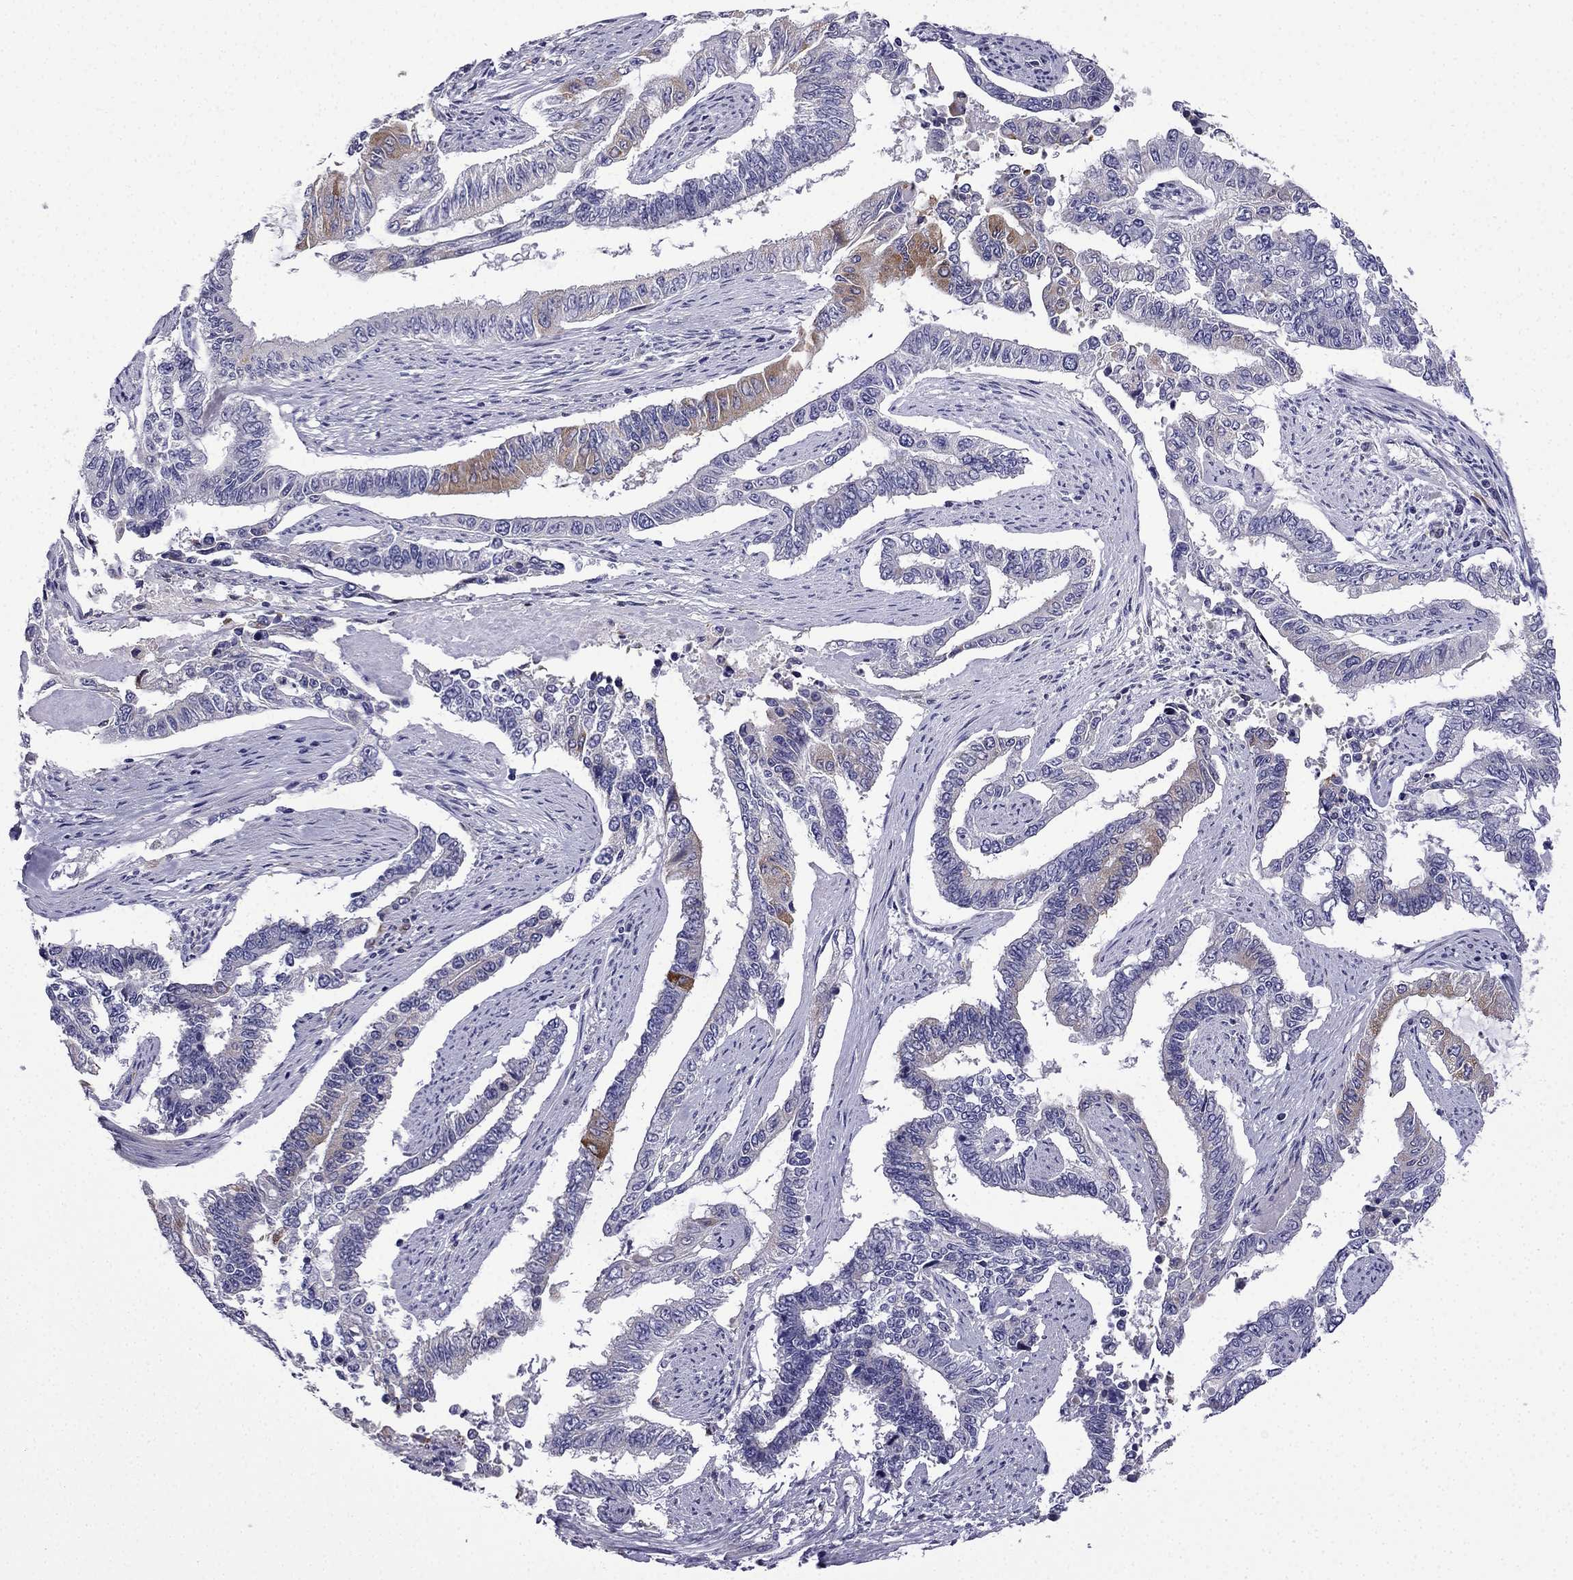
{"staining": {"intensity": "moderate", "quantity": "<25%", "location": "cytoplasmic/membranous"}, "tissue": "endometrial cancer", "cell_type": "Tumor cells", "image_type": "cancer", "snomed": [{"axis": "morphology", "description": "Adenocarcinoma, NOS"}, {"axis": "topography", "description": "Uterus"}], "caption": "This is a micrograph of IHC staining of endometrial adenocarcinoma, which shows moderate positivity in the cytoplasmic/membranous of tumor cells.", "gene": "TSSK4", "patient": {"sex": "female", "age": 59}}